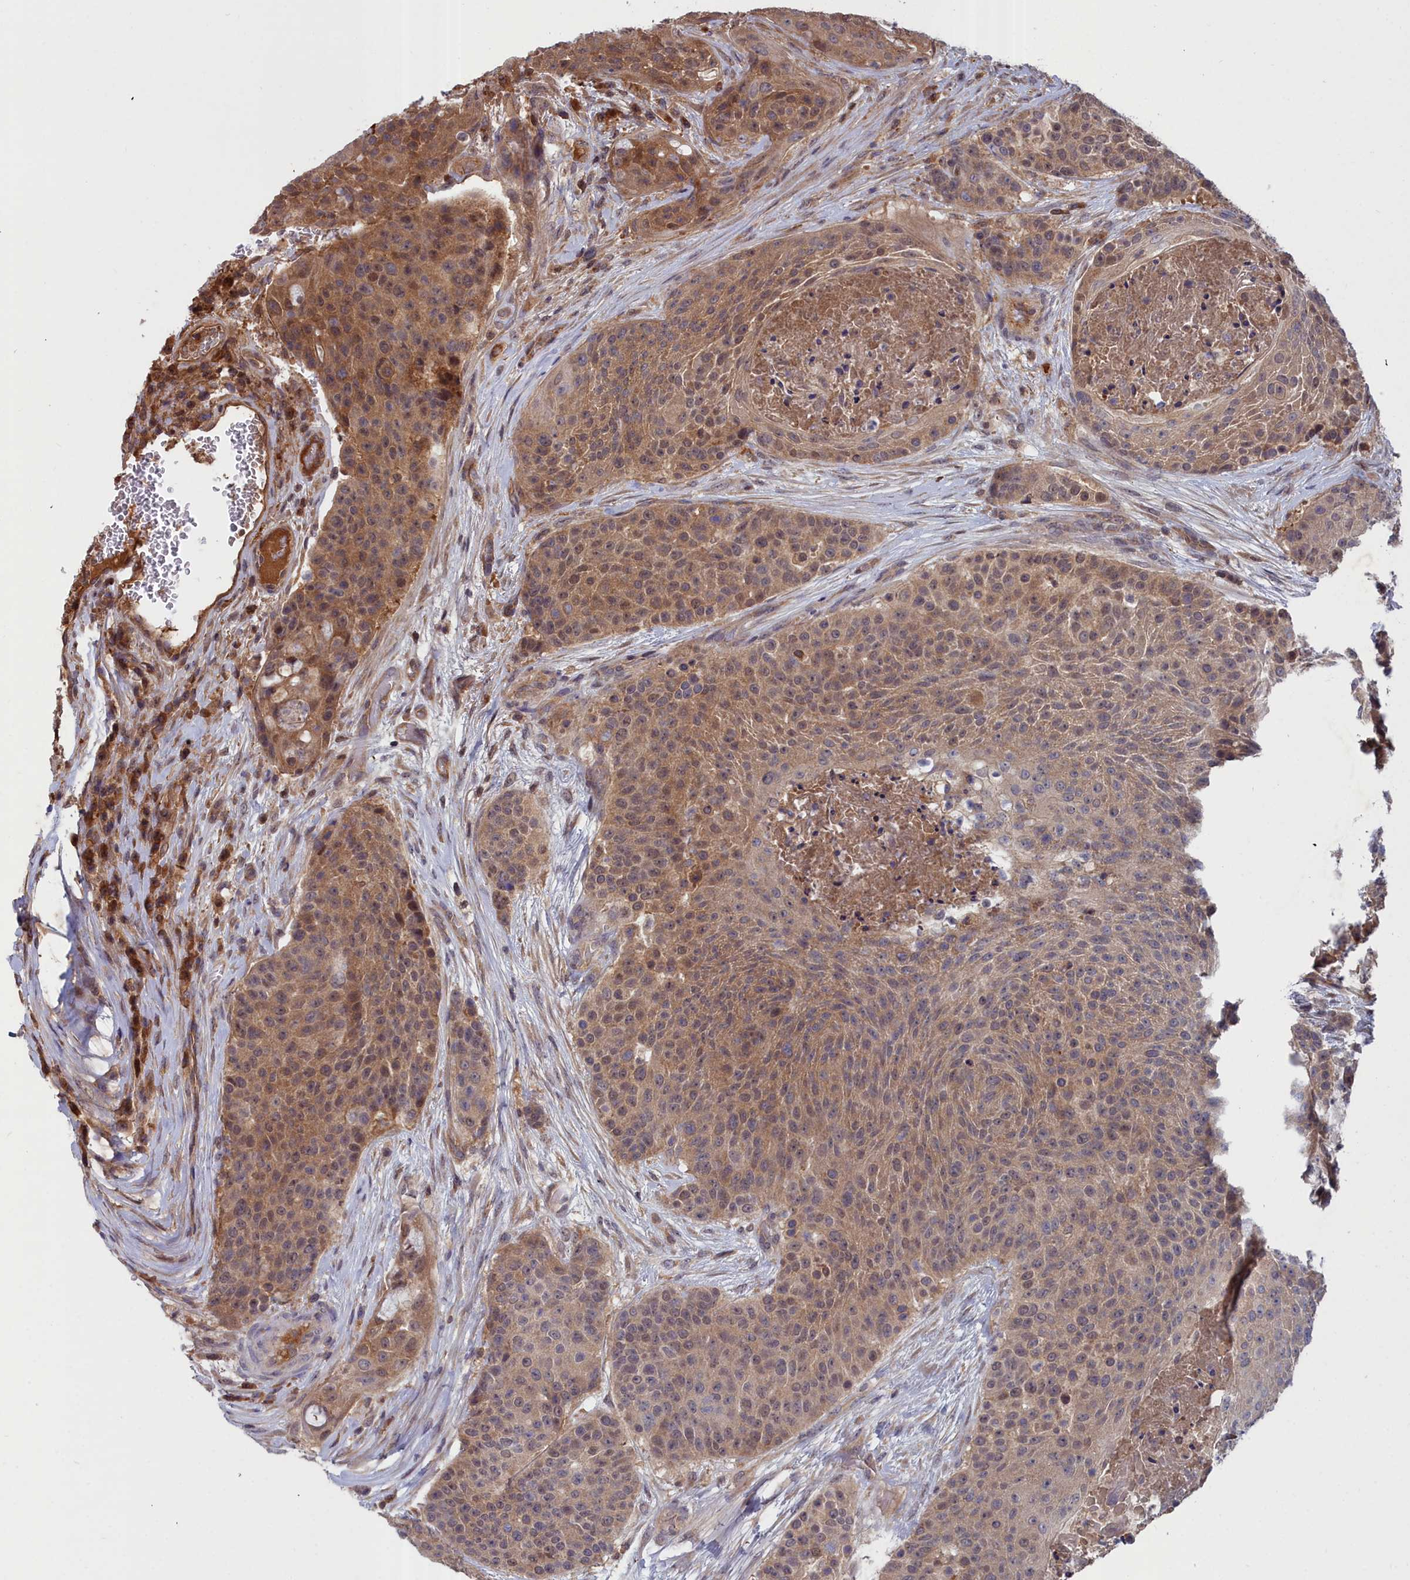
{"staining": {"intensity": "moderate", "quantity": ">75%", "location": "cytoplasmic/membranous"}, "tissue": "urothelial cancer", "cell_type": "Tumor cells", "image_type": "cancer", "snomed": [{"axis": "morphology", "description": "Urothelial carcinoma, High grade"}, {"axis": "topography", "description": "Urinary bladder"}], "caption": "Immunohistochemical staining of urothelial cancer exhibits medium levels of moderate cytoplasmic/membranous protein positivity in approximately >75% of tumor cells.", "gene": "GFRA2", "patient": {"sex": "female", "age": 63}}